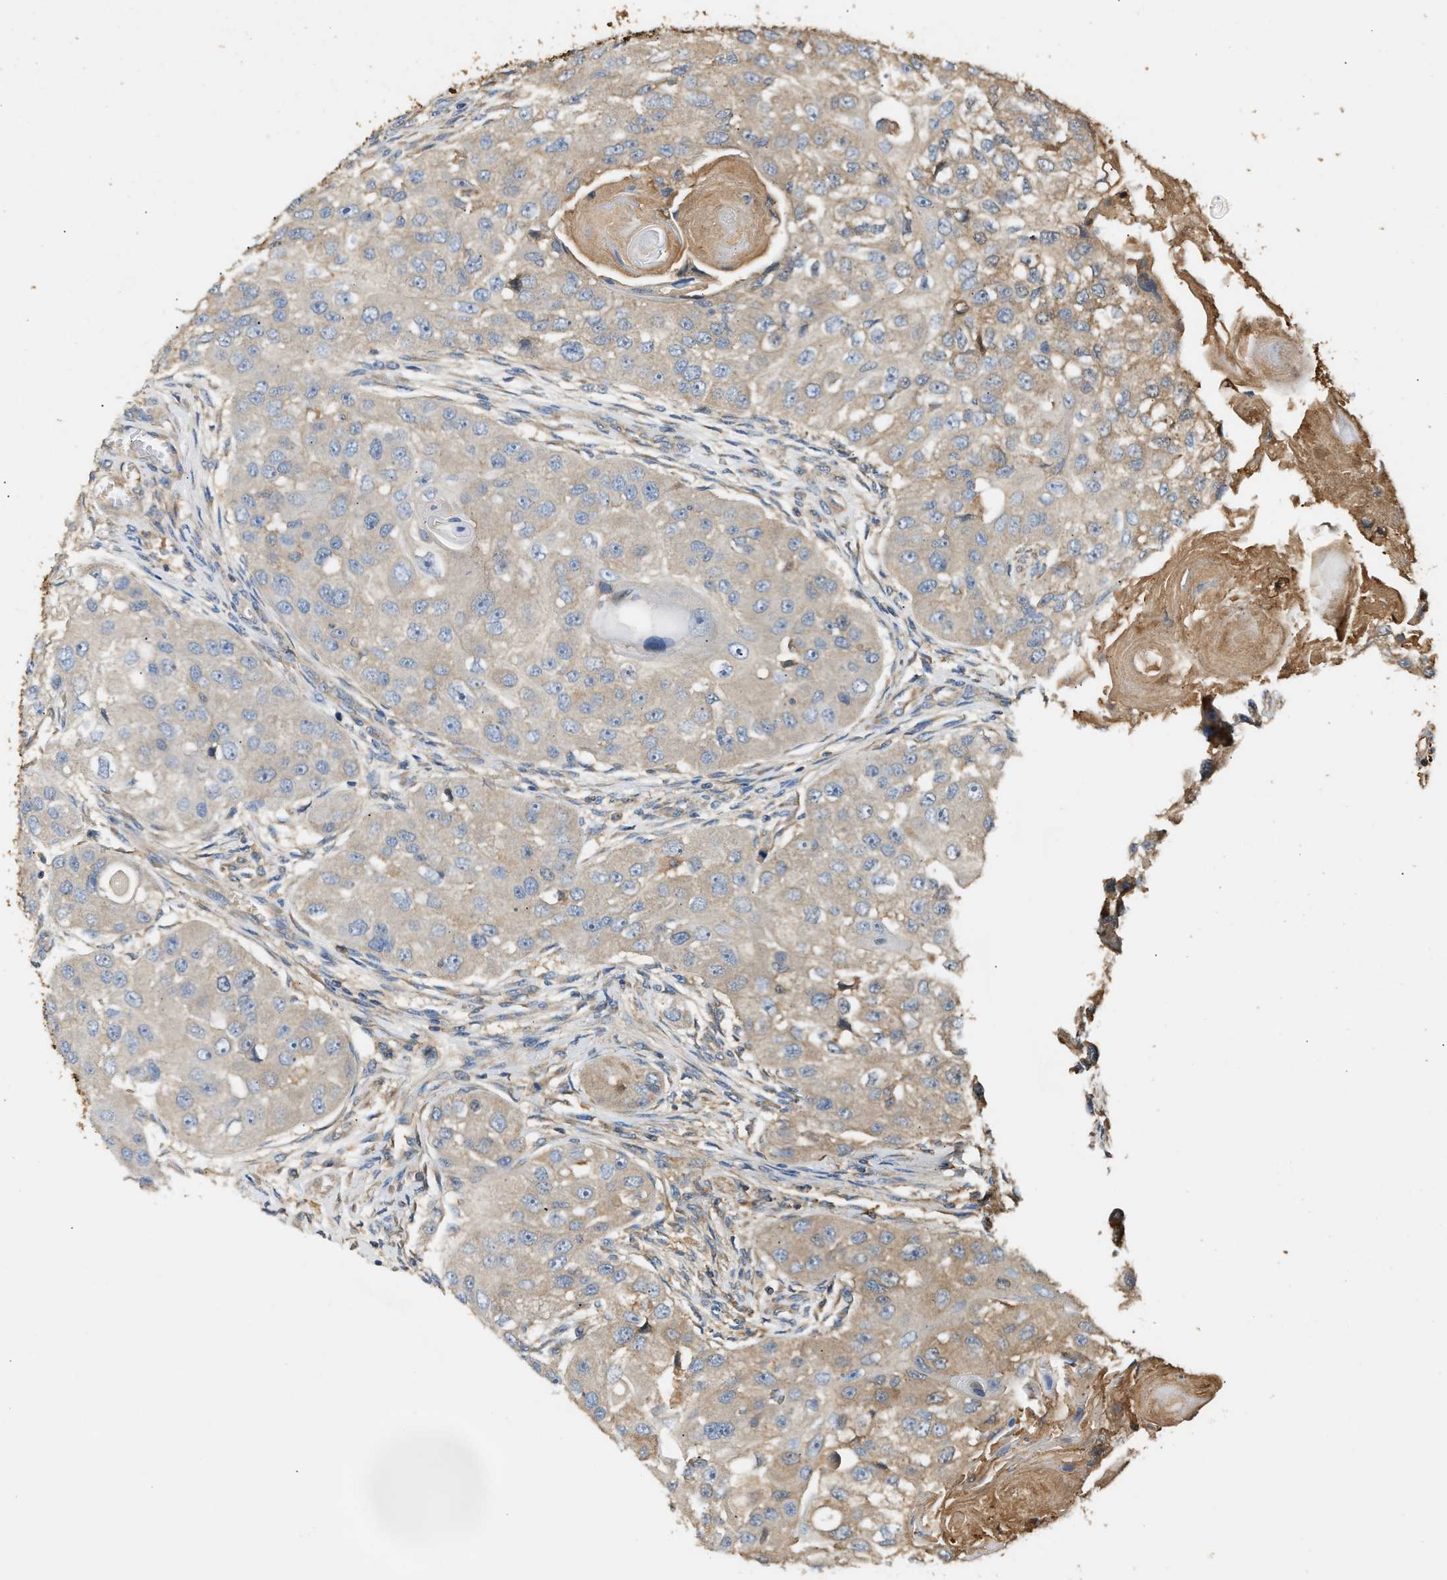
{"staining": {"intensity": "weak", "quantity": "<25%", "location": "cytoplasmic/membranous"}, "tissue": "head and neck cancer", "cell_type": "Tumor cells", "image_type": "cancer", "snomed": [{"axis": "morphology", "description": "Normal tissue, NOS"}, {"axis": "morphology", "description": "Squamous cell carcinoma, NOS"}, {"axis": "topography", "description": "Skeletal muscle"}, {"axis": "topography", "description": "Head-Neck"}], "caption": "This photomicrograph is of squamous cell carcinoma (head and neck) stained with immunohistochemistry to label a protein in brown with the nuclei are counter-stained blue. There is no staining in tumor cells. The staining was performed using DAB (3,3'-diaminobenzidine) to visualize the protein expression in brown, while the nuclei were stained in blue with hematoxylin (Magnification: 20x).", "gene": "TMEM268", "patient": {"sex": "male", "age": 51}}